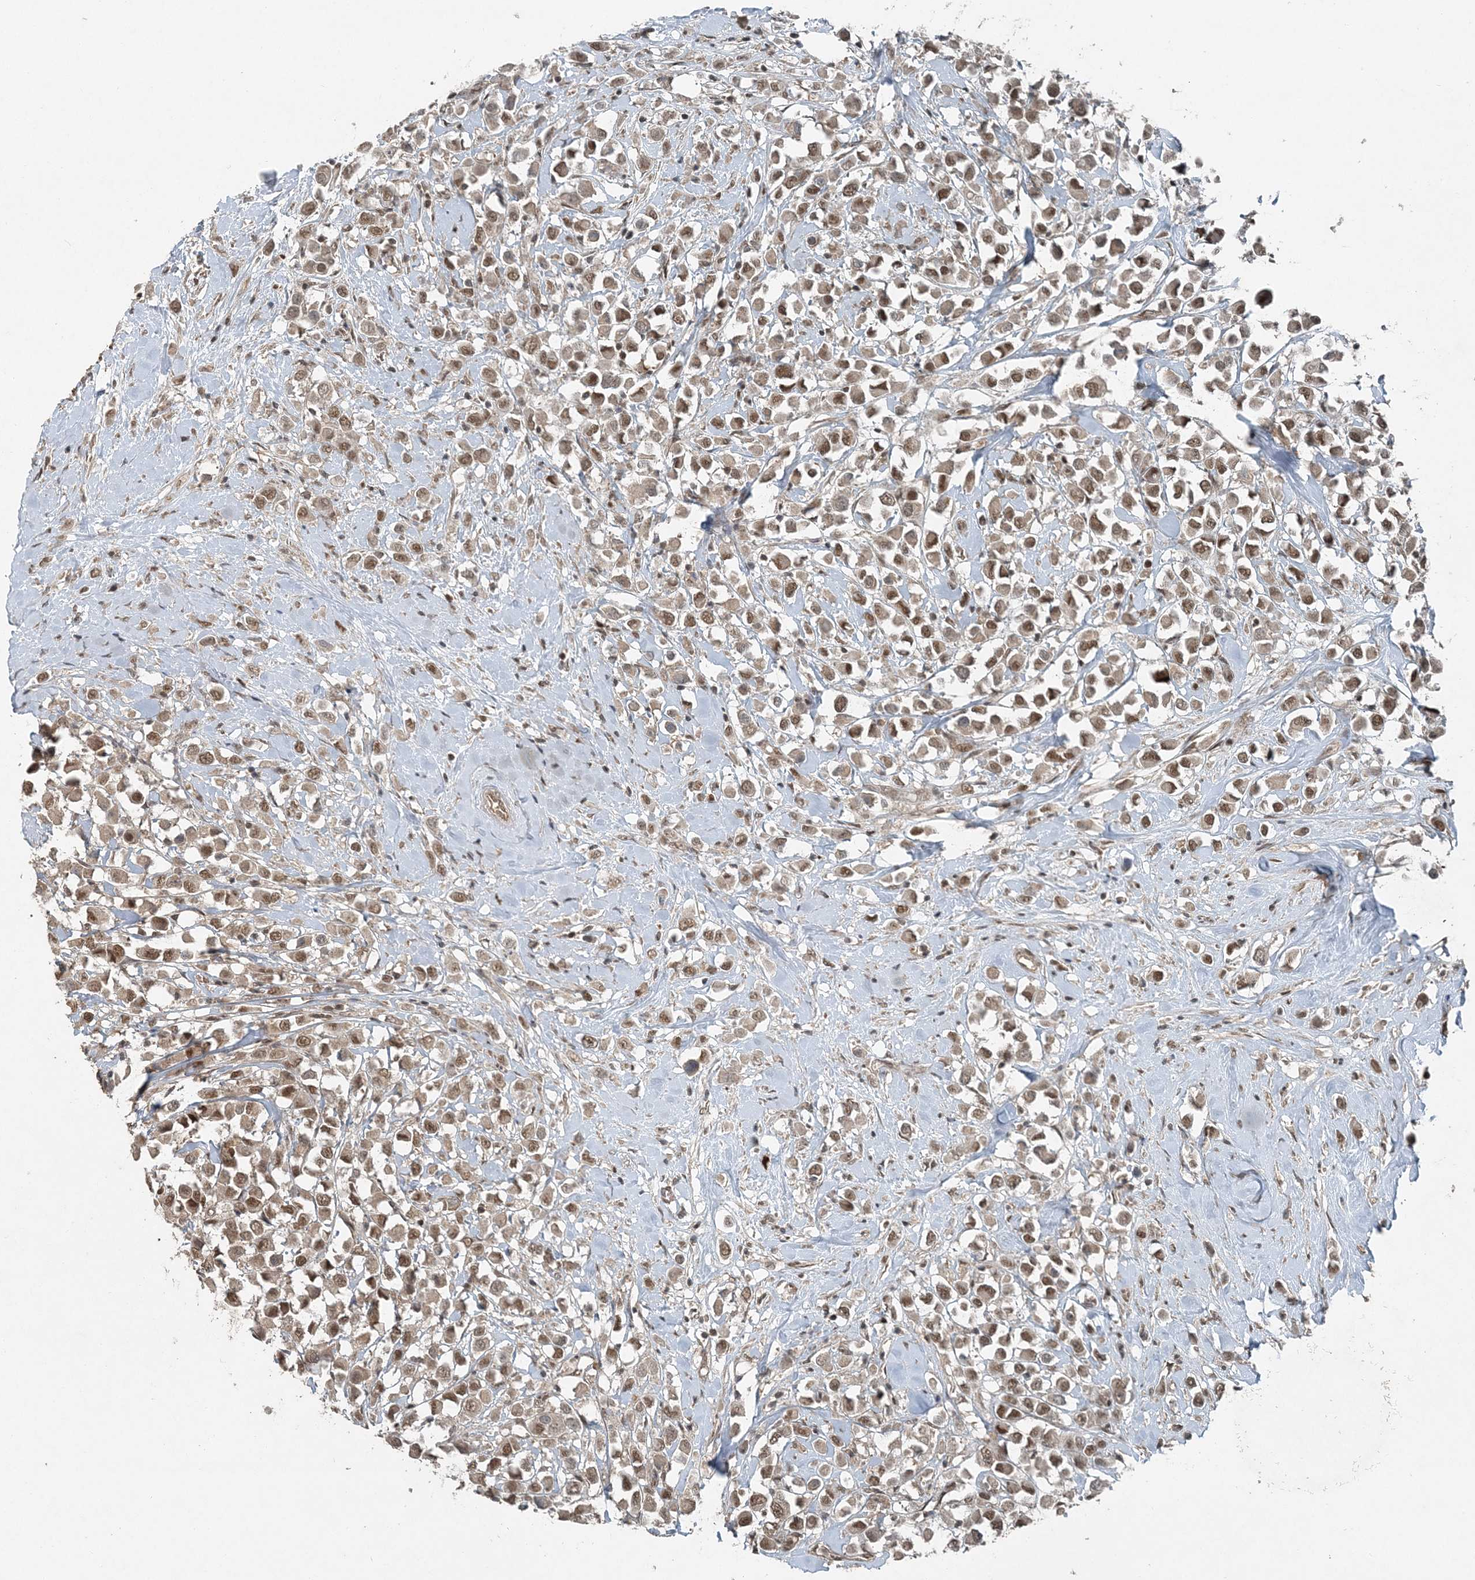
{"staining": {"intensity": "moderate", "quantity": ">75%", "location": "nuclear"}, "tissue": "breast cancer", "cell_type": "Tumor cells", "image_type": "cancer", "snomed": [{"axis": "morphology", "description": "Duct carcinoma"}, {"axis": "topography", "description": "Breast"}], "caption": "A high-resolution micrograph shows immunohistochemistry (IHC) staining of breast cancer, which reveals moderate nuclear expression in approximately >75% of tumor cells.", "gene": "COPS7B", "patient": {"sex": "female", "age": 61}}